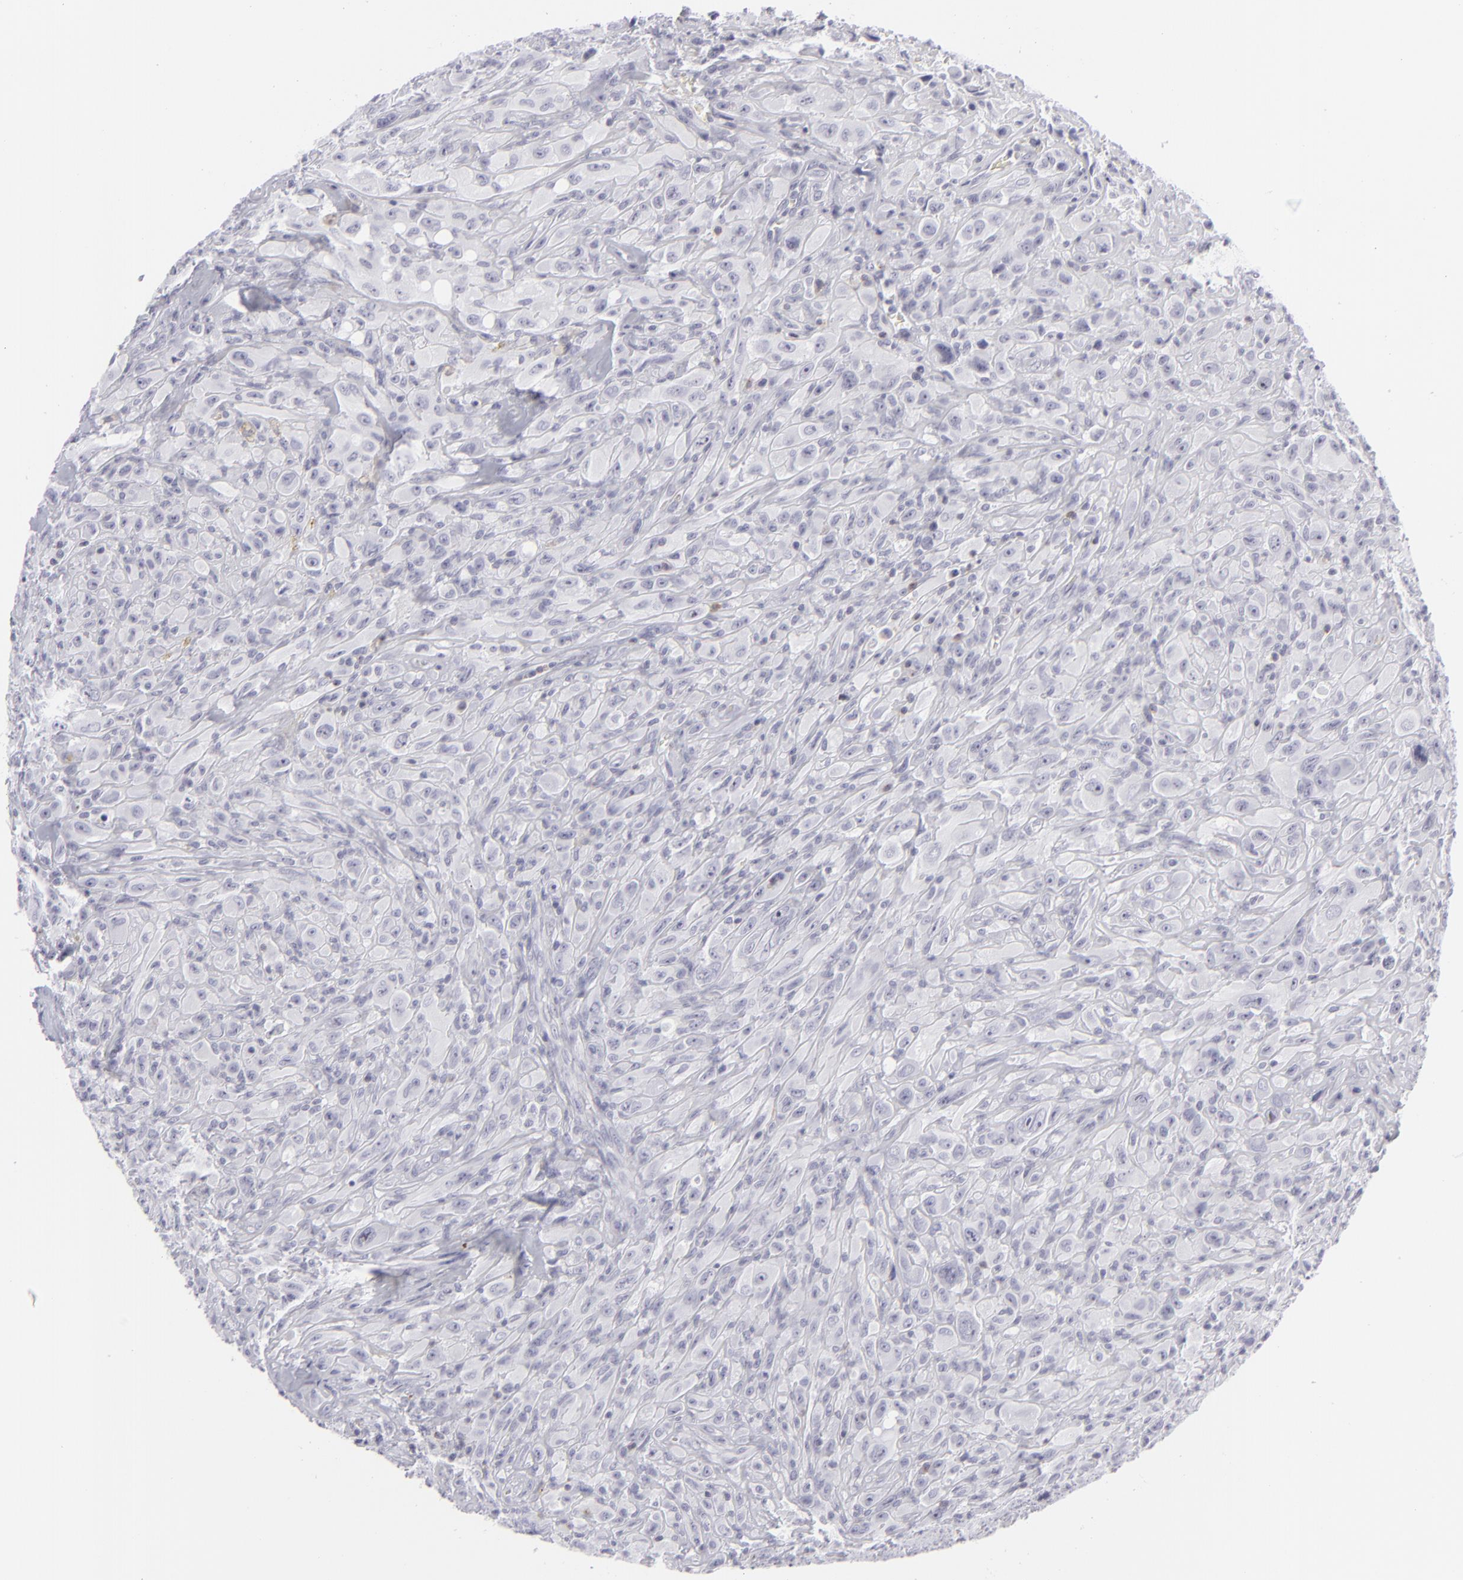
{"staining": {"intensity": "negative", "quantity": "none", "location": "none"}, "tissue": "glioma", "cell_type": "Tumor cells", "image_type": "cancer", "snomed": [{"axis": "morphology", "description": "Glioma, malignant, High grade"}, {"axis": "topography", "description": "Brain"}], "caption": "Malignant glioma (high-grade) was stained to show a protein in brown. There is no significant expression in tumor cells.", "gene": "CD7", "patient": {"sex": "male", "age": 48}}